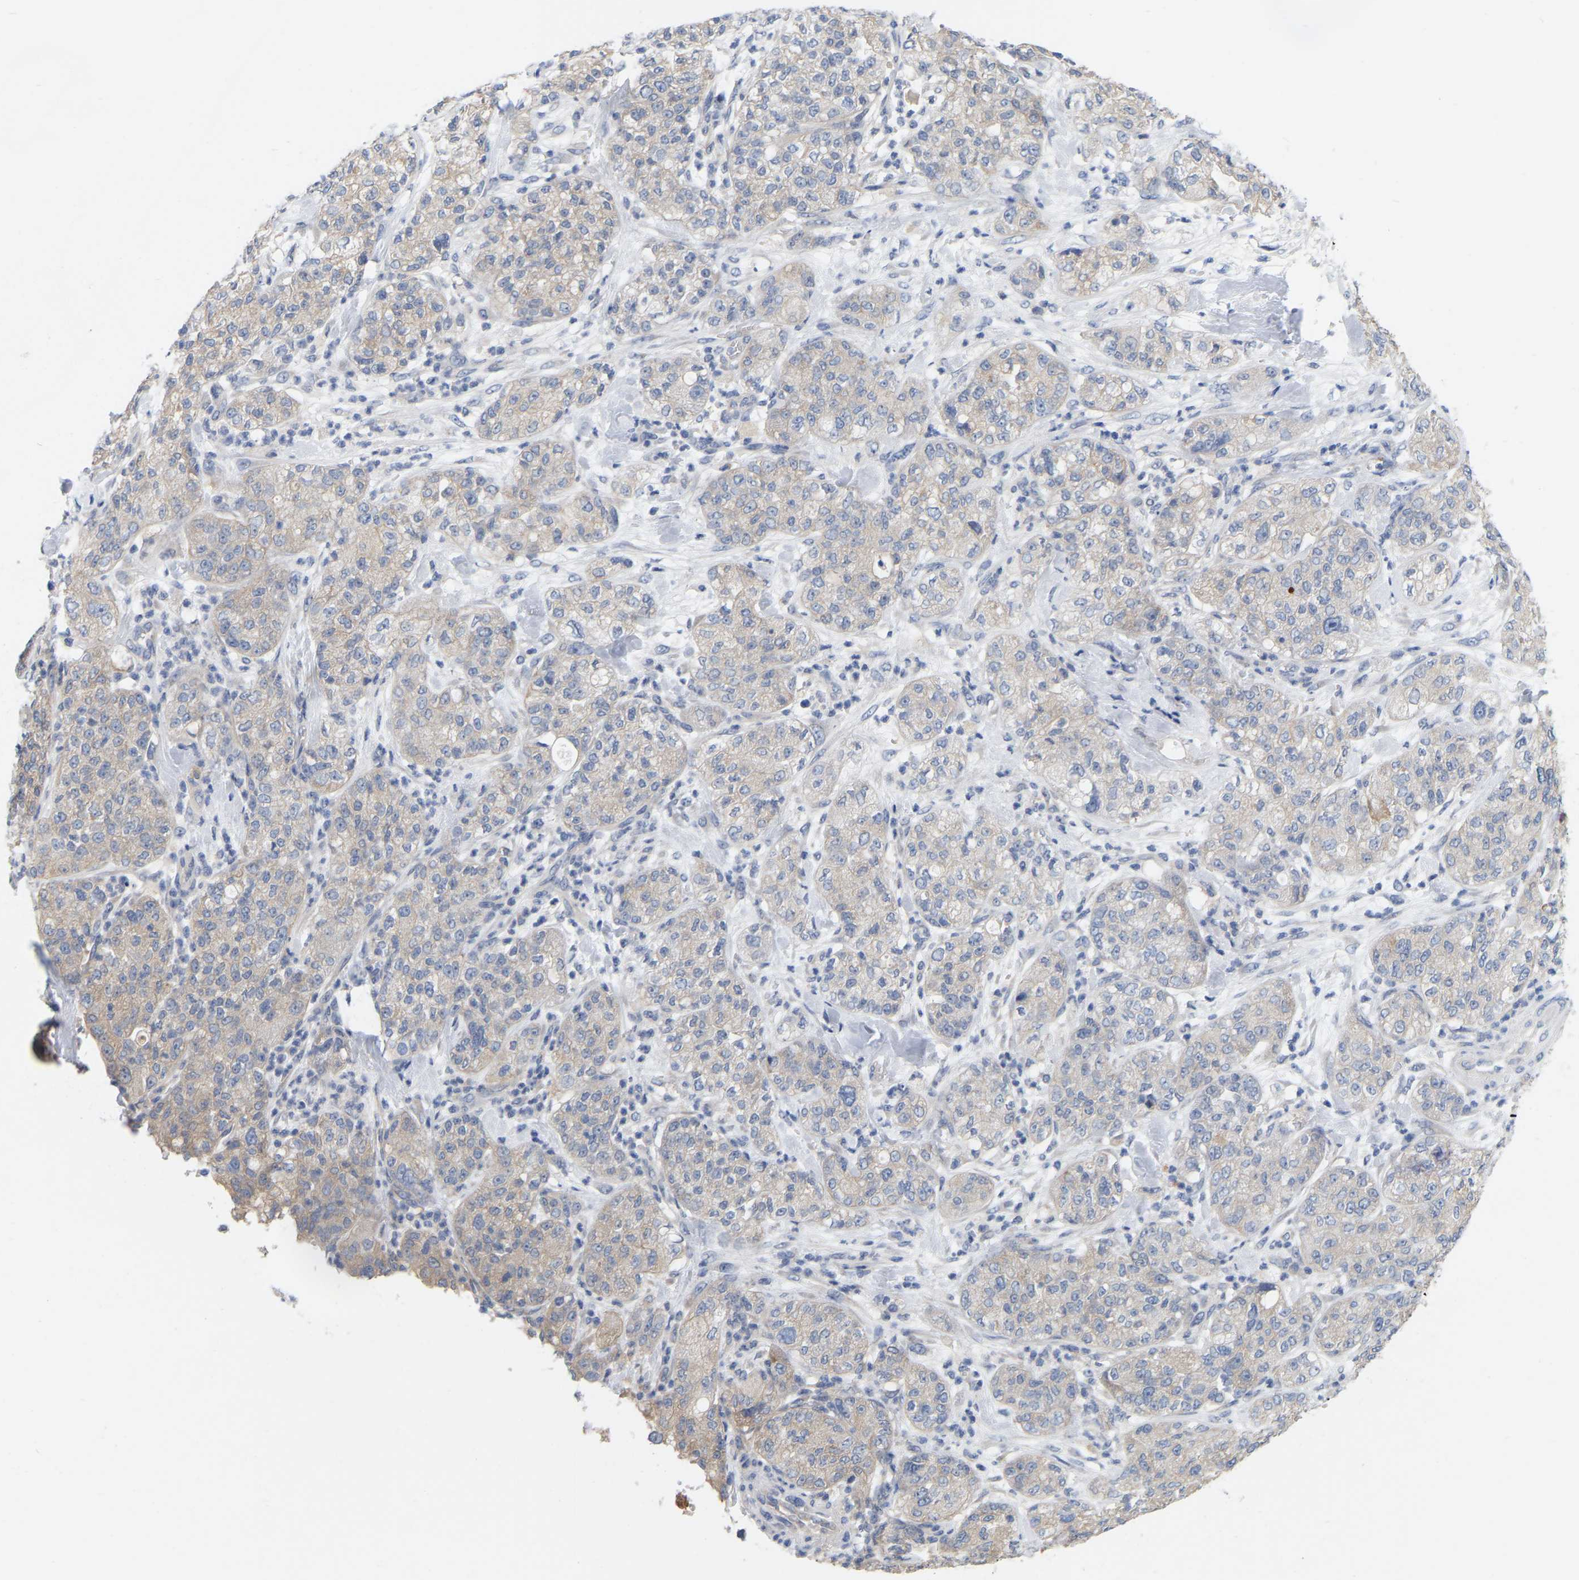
{"staining": {"intensity": "negative", "quantity": "none", "location": "none"}, "tissue": "pancreatic cancer", "cell_type": "Tumor cells", "image_type": "cancer", "snomed": [{"axis": "morphology", "description": "Adenocarcinoma, NOS"}, {"axis": "topography", "description": "Pancreas"}], "caption": "Immunohistochemical staining of human pancreatic adenocarcinoma displays no significant staining in tumor cells. The staining was performed using DAB (3,3'-diaminobenzidine) to visualize the protein expression in brown, while the nuclei were stained in blue with hematoxylin (Magnification: 20x).", "gene": "WIPI2", "patient": {"sex": "female", "age": 78}}